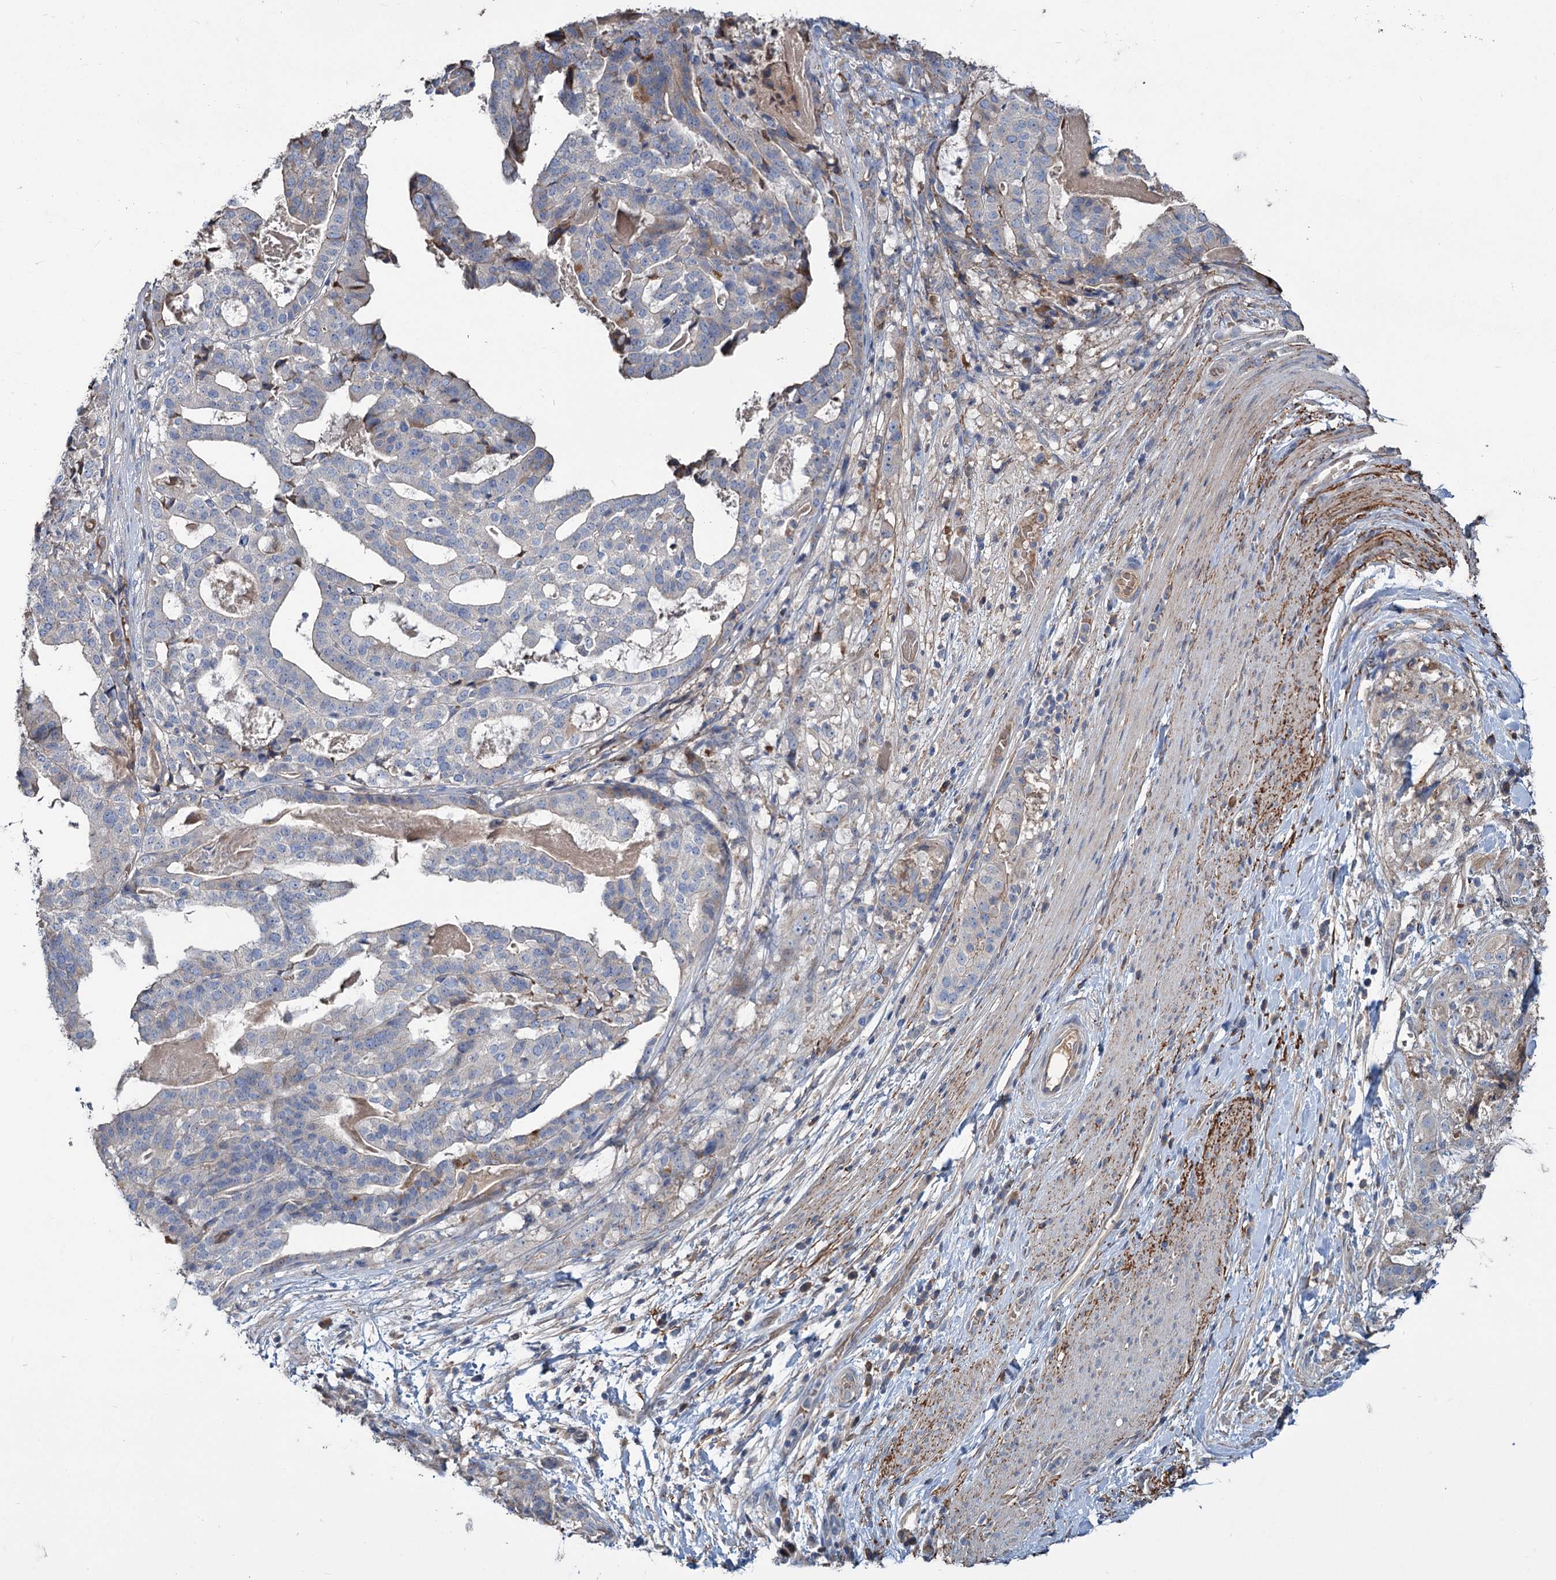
{"staining": {"intensity": "negative", "quantity": "none", "location": "none"}, "tissue": "stomach cancer", "cell_type": "Tumor cells", "image_type": "cancer", "snomed": [{"axis": "morphology", "description": "Adenocarcinoma, NOS"}, {"axis": "topography", "description": "Stomach"}], "caption": "Immunohistochemical staining of stomach cancer (adenocarcinoma) shows no significant positivity in tumor cells. Nuclei are stained in blue.", "gene": "URAD", "patient": {"sex": "male", "age": 48}}